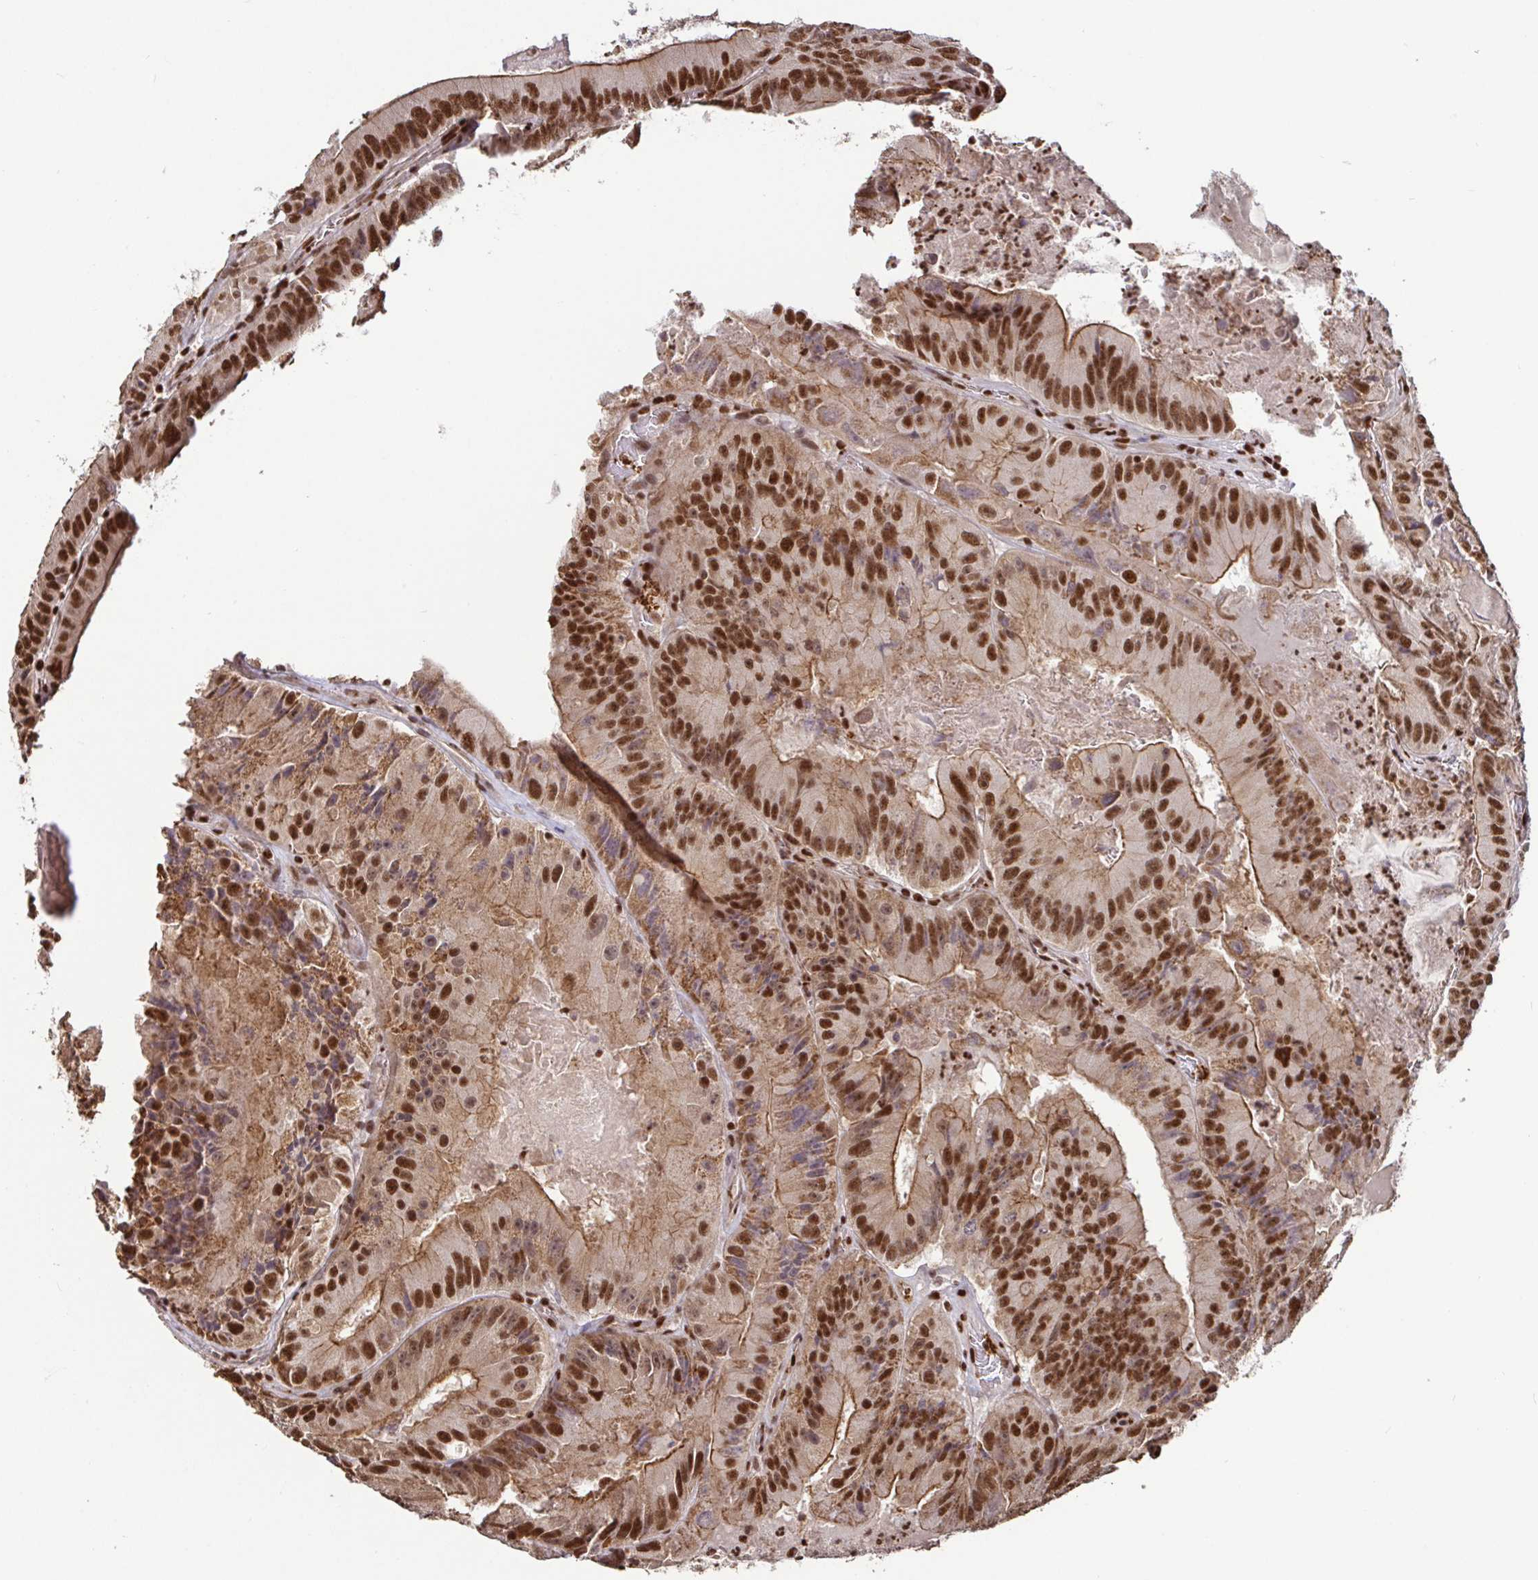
{"staining": {"intensity": "strong", "quantity": ">75%", "location": "cytoplasmic/membranous,nuclear"}, "tissue": "colorectal cancer", "cell_type": "Tumor cells", "image_type": "cancer", "snomed": [{"axis": "morphology", "description": "Adenocarcinoma, NOS"}, {"axis": "topography", "description": "Colon"}], "caption": "Adenocarcinoma (colorectal) stained with a brown dye shows strong cytoplasmic/membranous and nuclear positive positivity in approximately >75% of tumor cells.", "gene": "SP3", "patient": {"sex": "female", "age": 86}}